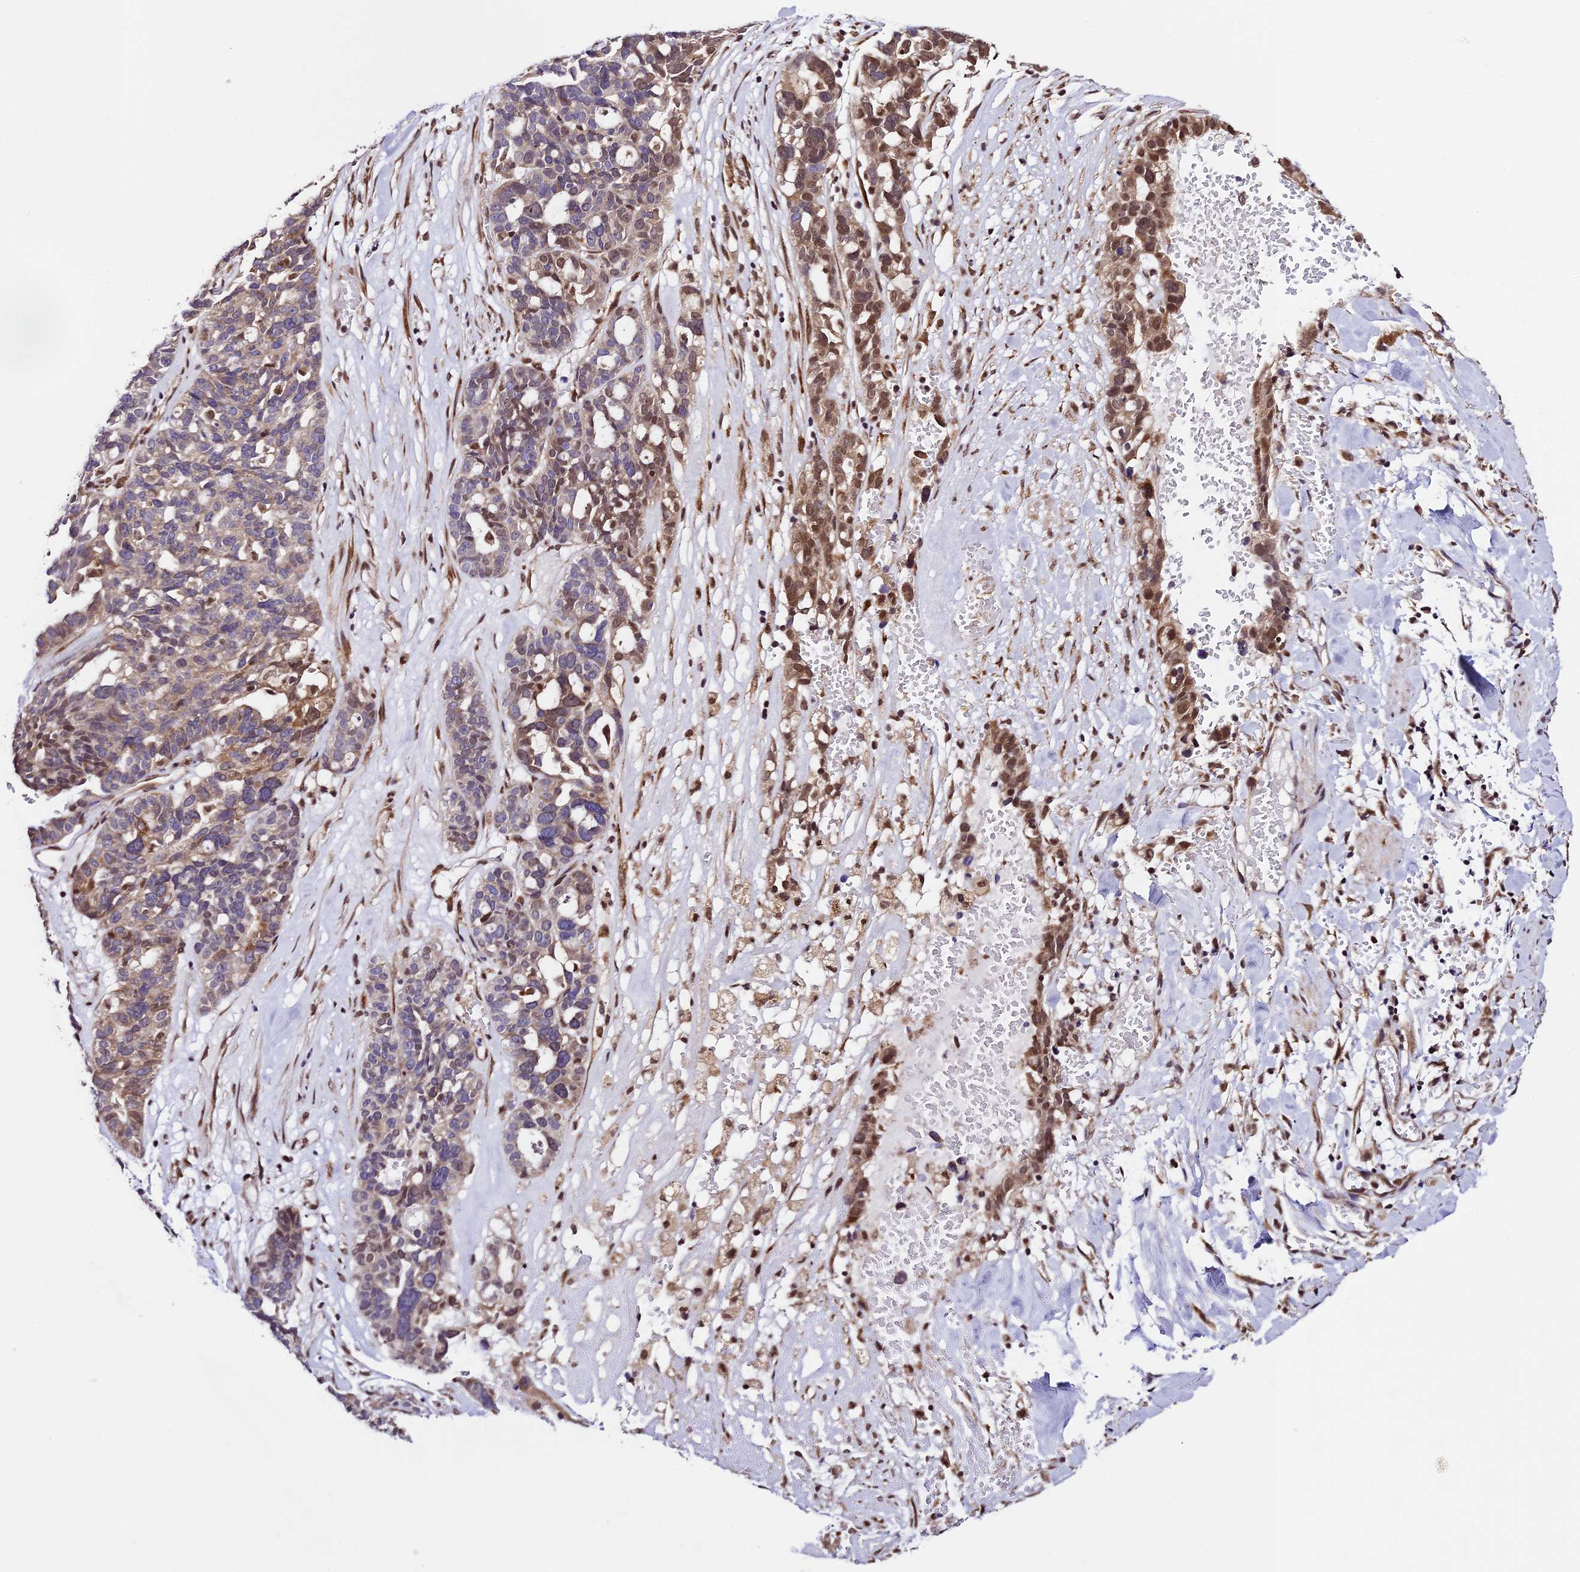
{"staining": {"intensity": "moderate", "quantity": "<25%", "location": "nuclear"}, "tissue": "ovarian cancer", "cell_type": "Tumor cells", "image_type": "cancer", "snomed": [{"axis": "morphology", "description": "Cystadenocarcinoma, serous, NOS"}, {"axis": "topography", "description": "Ovary"}], "caption": "About <25% of tumor cells in ovarian cancer (serous cystadenocarcinoma) exhibit moderate nuclear protein positivity as visualized by brown immunohistochemical staining.", "gene": "TRIM22", "patient": {"sex": "female", "age": 59}}